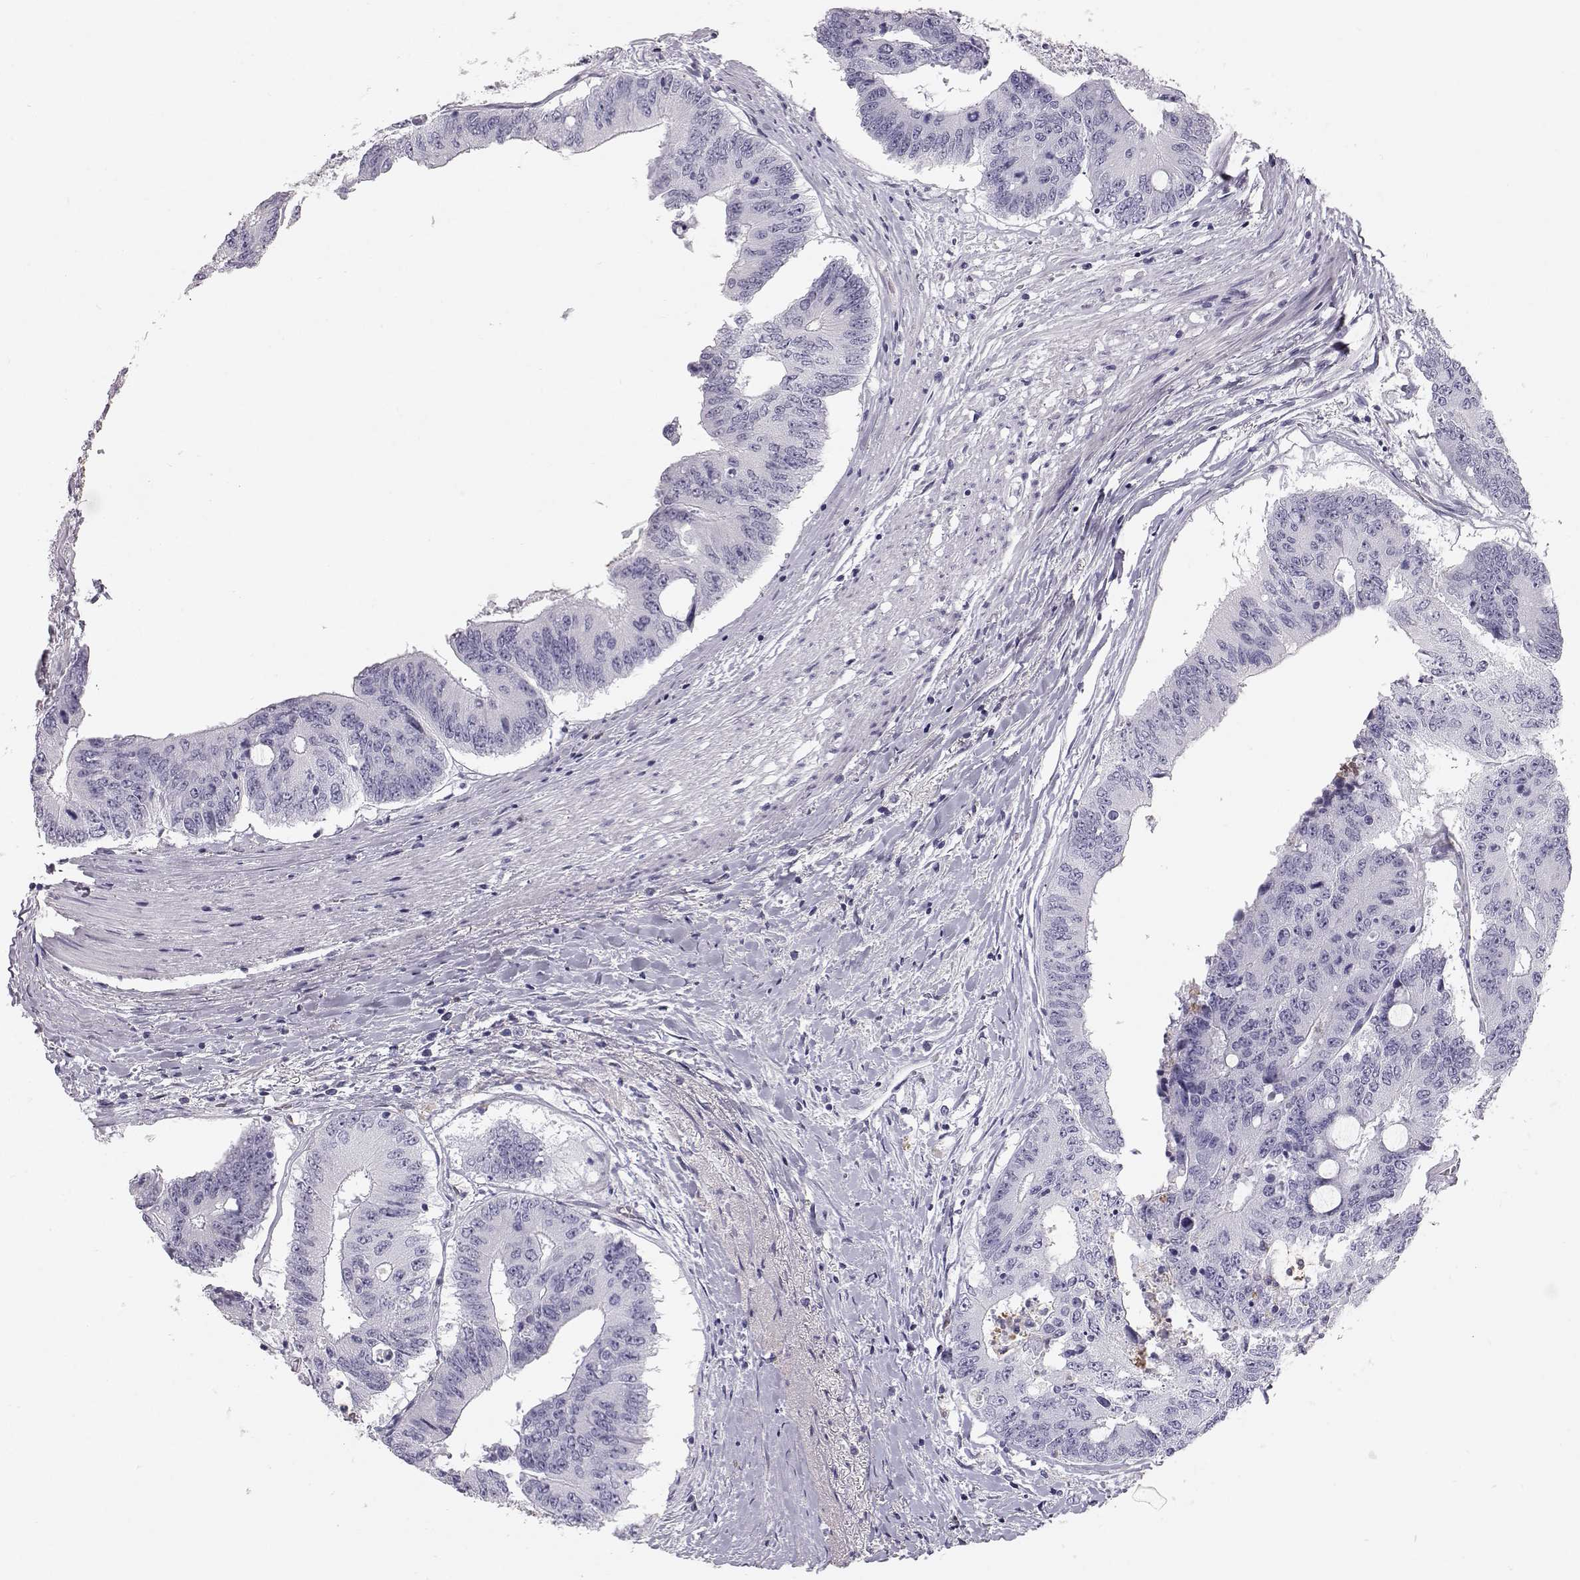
{"staining": {"intensity": "negative", "quantity": "none", "location": "none"}, "tissue": "colorectal cancer", "cell_type": "Tumor cells", "image_type": "cancer", "snomed": [{"axis": "morphology", "description": "Adenocarcinoma, NOS"}, {"axis": "topography", "description": "Rectum"}], "caption": "Tumor cells are negative for protein expression in human colorectal adenocarcinoma.", "gene": "KRTAP16-1", "patient": {"sex": "male", "age": 59}}